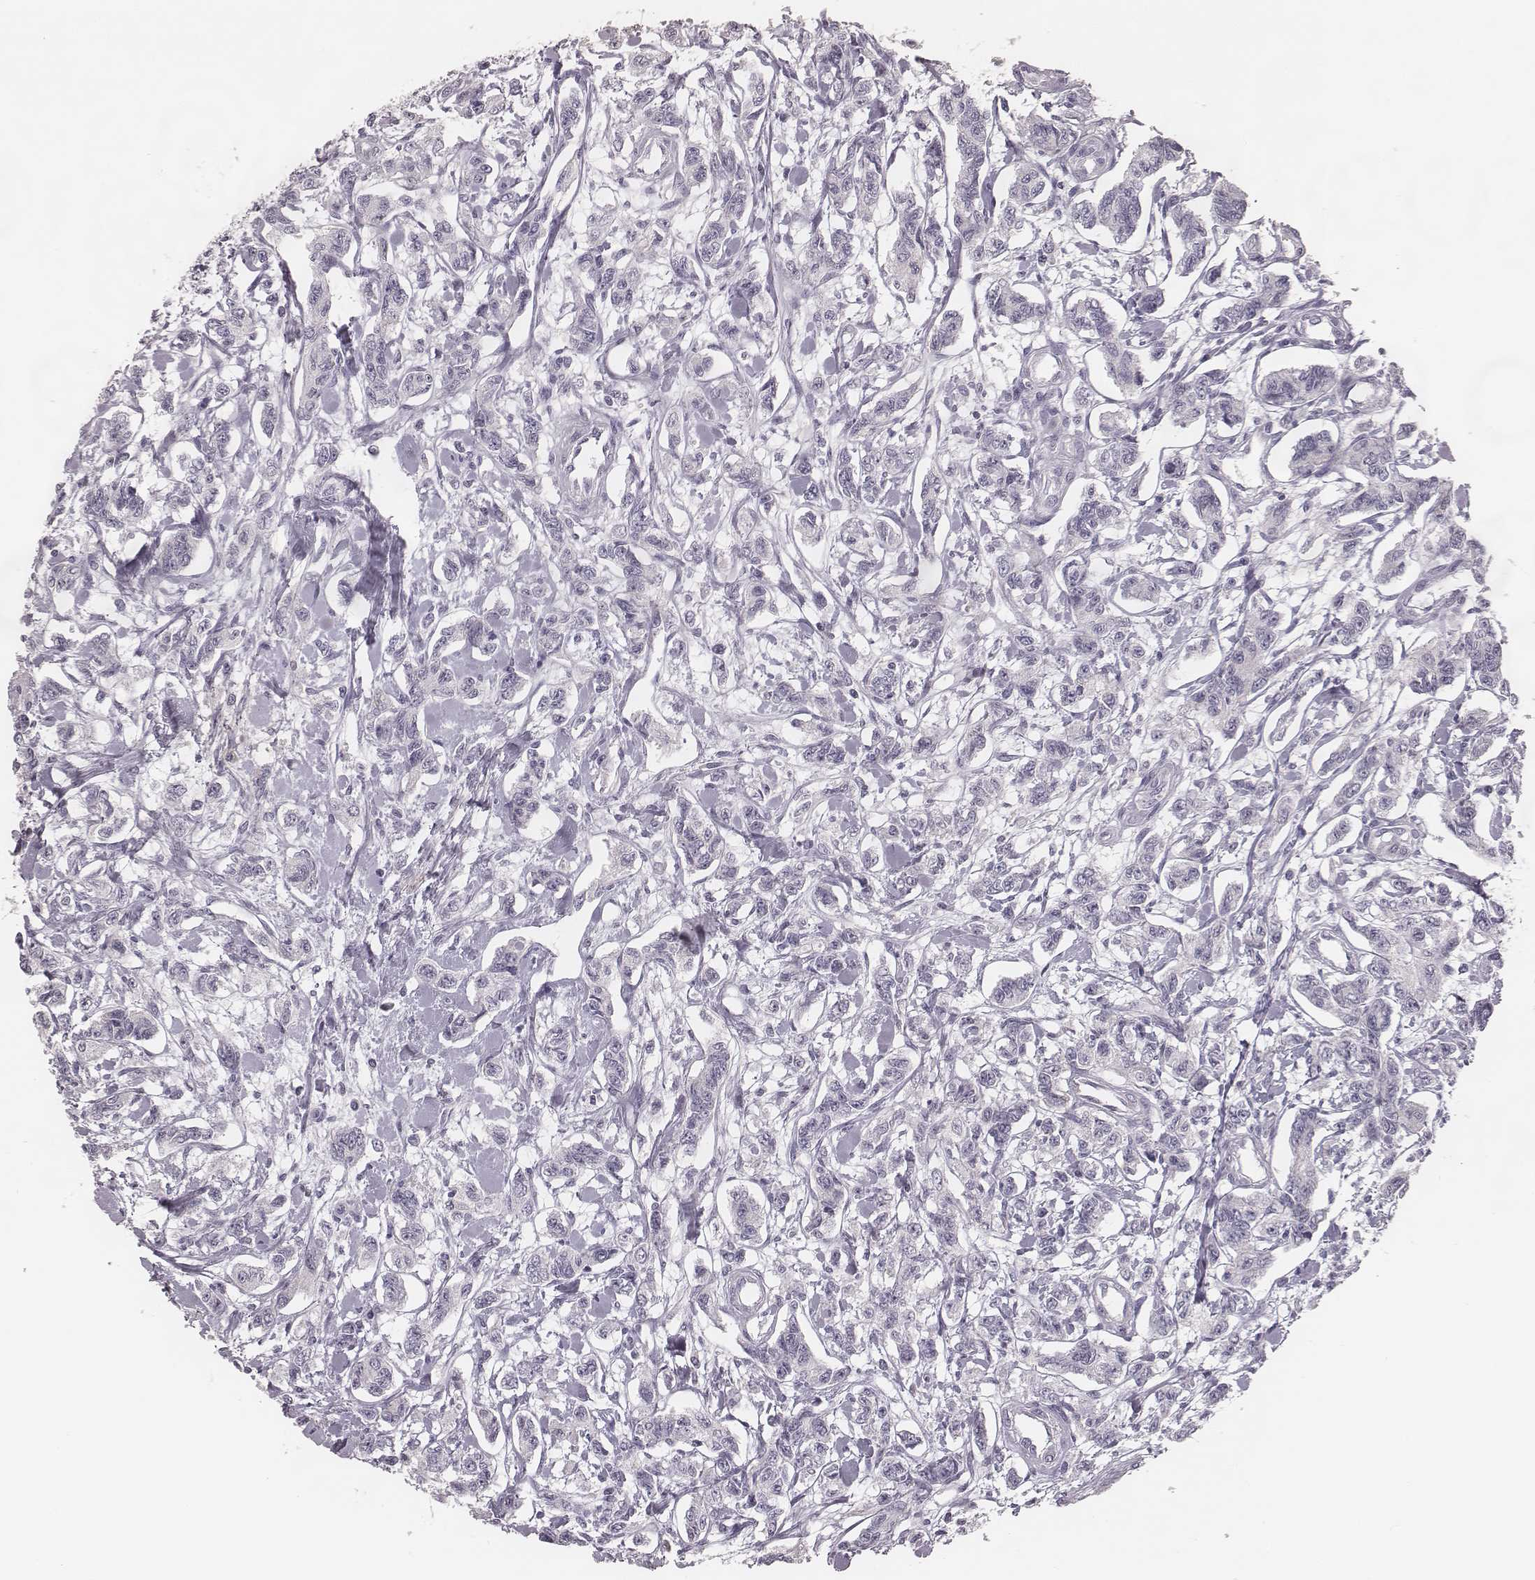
{"staining": {"intensity": "negative", "quantity": "none", "location": "none"}, "tissue": "carcinoid", "cell_type": "Tumor cells", "image_type": "cancer", "snomed": [{"axis": "morphology", "description": "Carcinoid, malignant, NOS"}, {"axis": "topography", "description": "Kidney"}], "caption": "A high-resolution micrograph shows immunohistochemistry (IHC) staining of carcinoid, which displays no significant positivity in tumor cells.", "gene": "SPA17", "patient": {"sex": "female", "age": 41}}